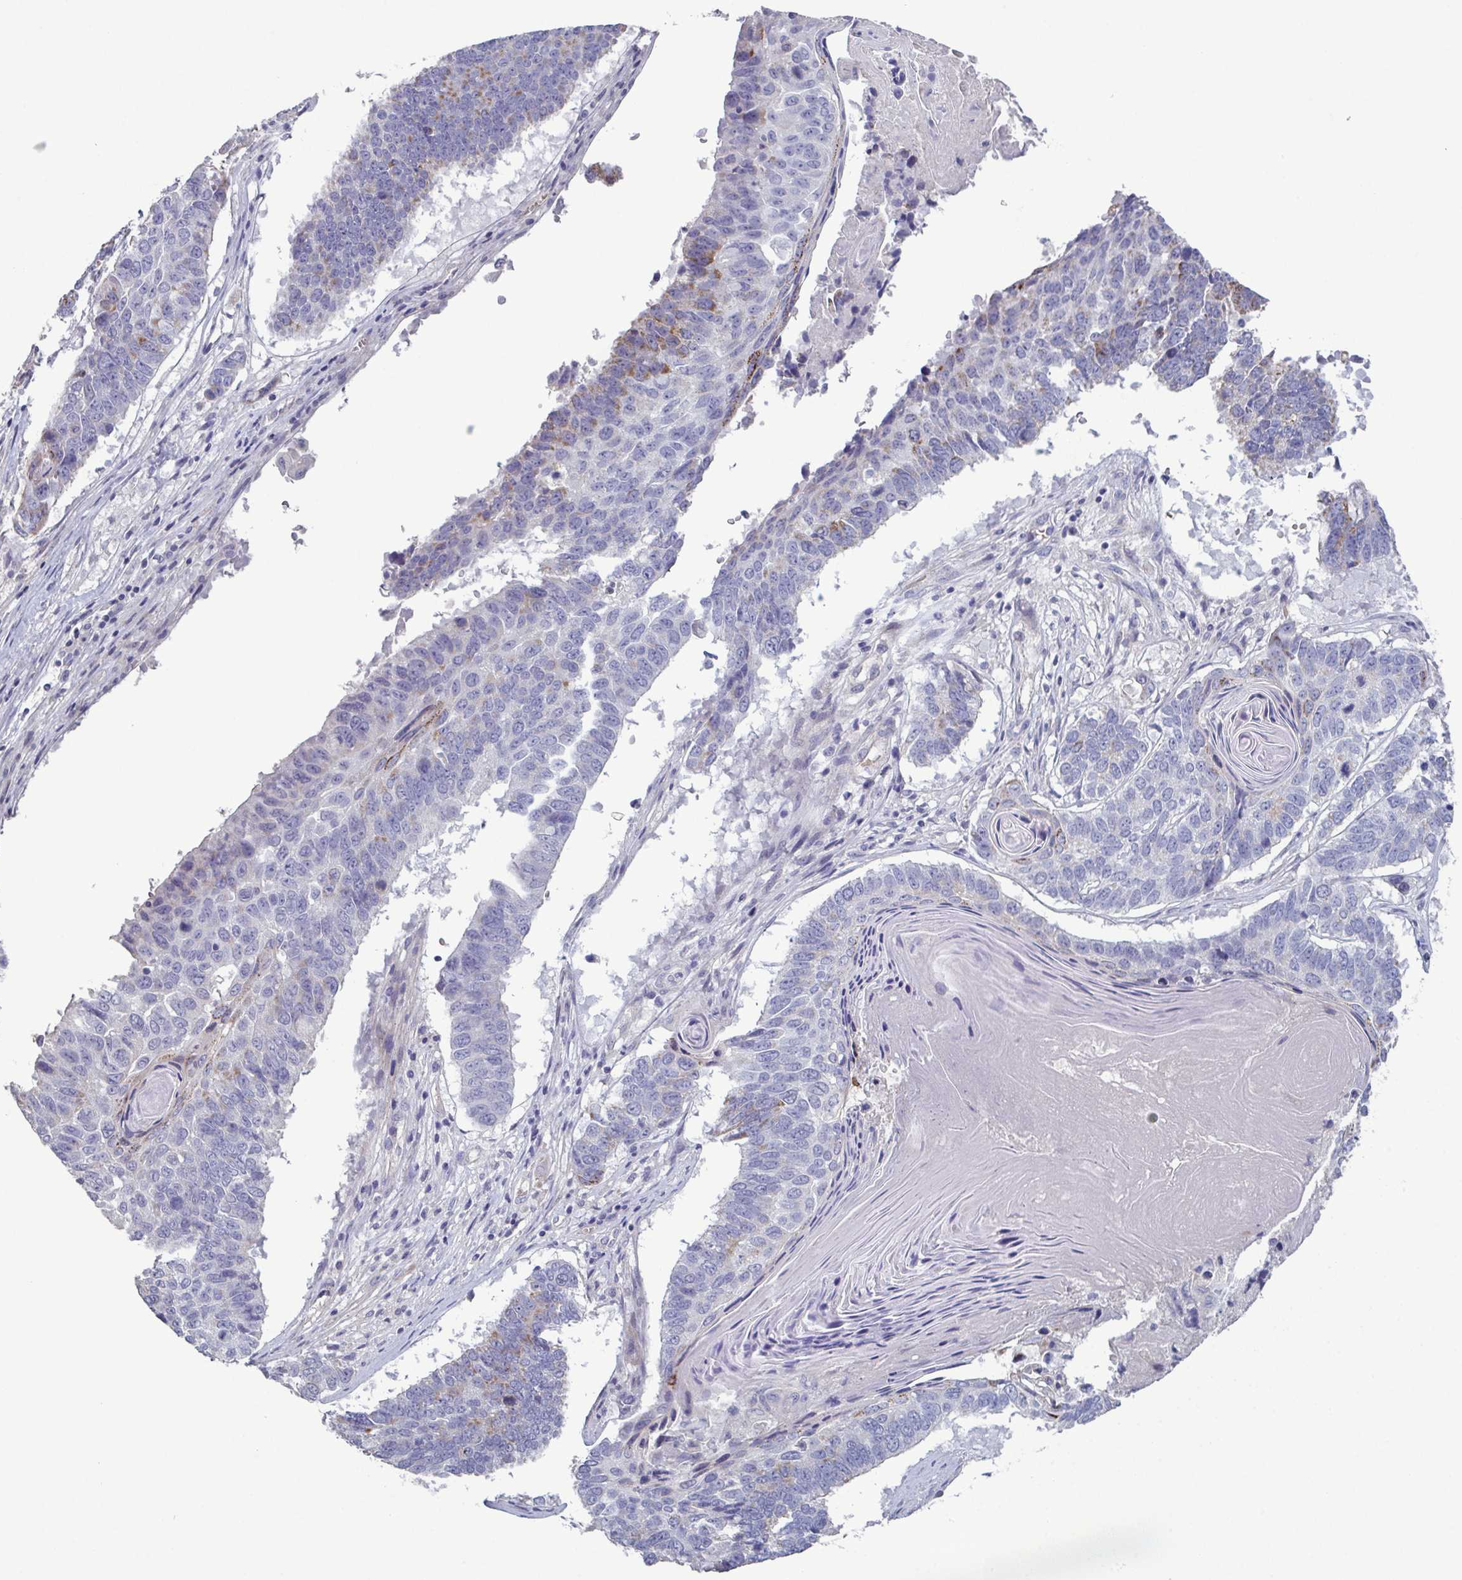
{"staining": {"intensity": "moderate", "quantity": "<25%", "location": "cytoplasmic/membranous"}, "tissue": "lung cancer", "cell_type": "Tumor cells", "image_type": "cancer", "snomed": [{"axis": "morphology", "description": "Squamous cell carcinoma, NOS"}, {"axis": "topography", "description": "Lung"}], "caption": "Squamous cell carcinoma (lung) stained with a protein marker displays moderate staining in tumor cells.", "gene": "GLDC", "patient": {"sex": "male", "age": 73}}